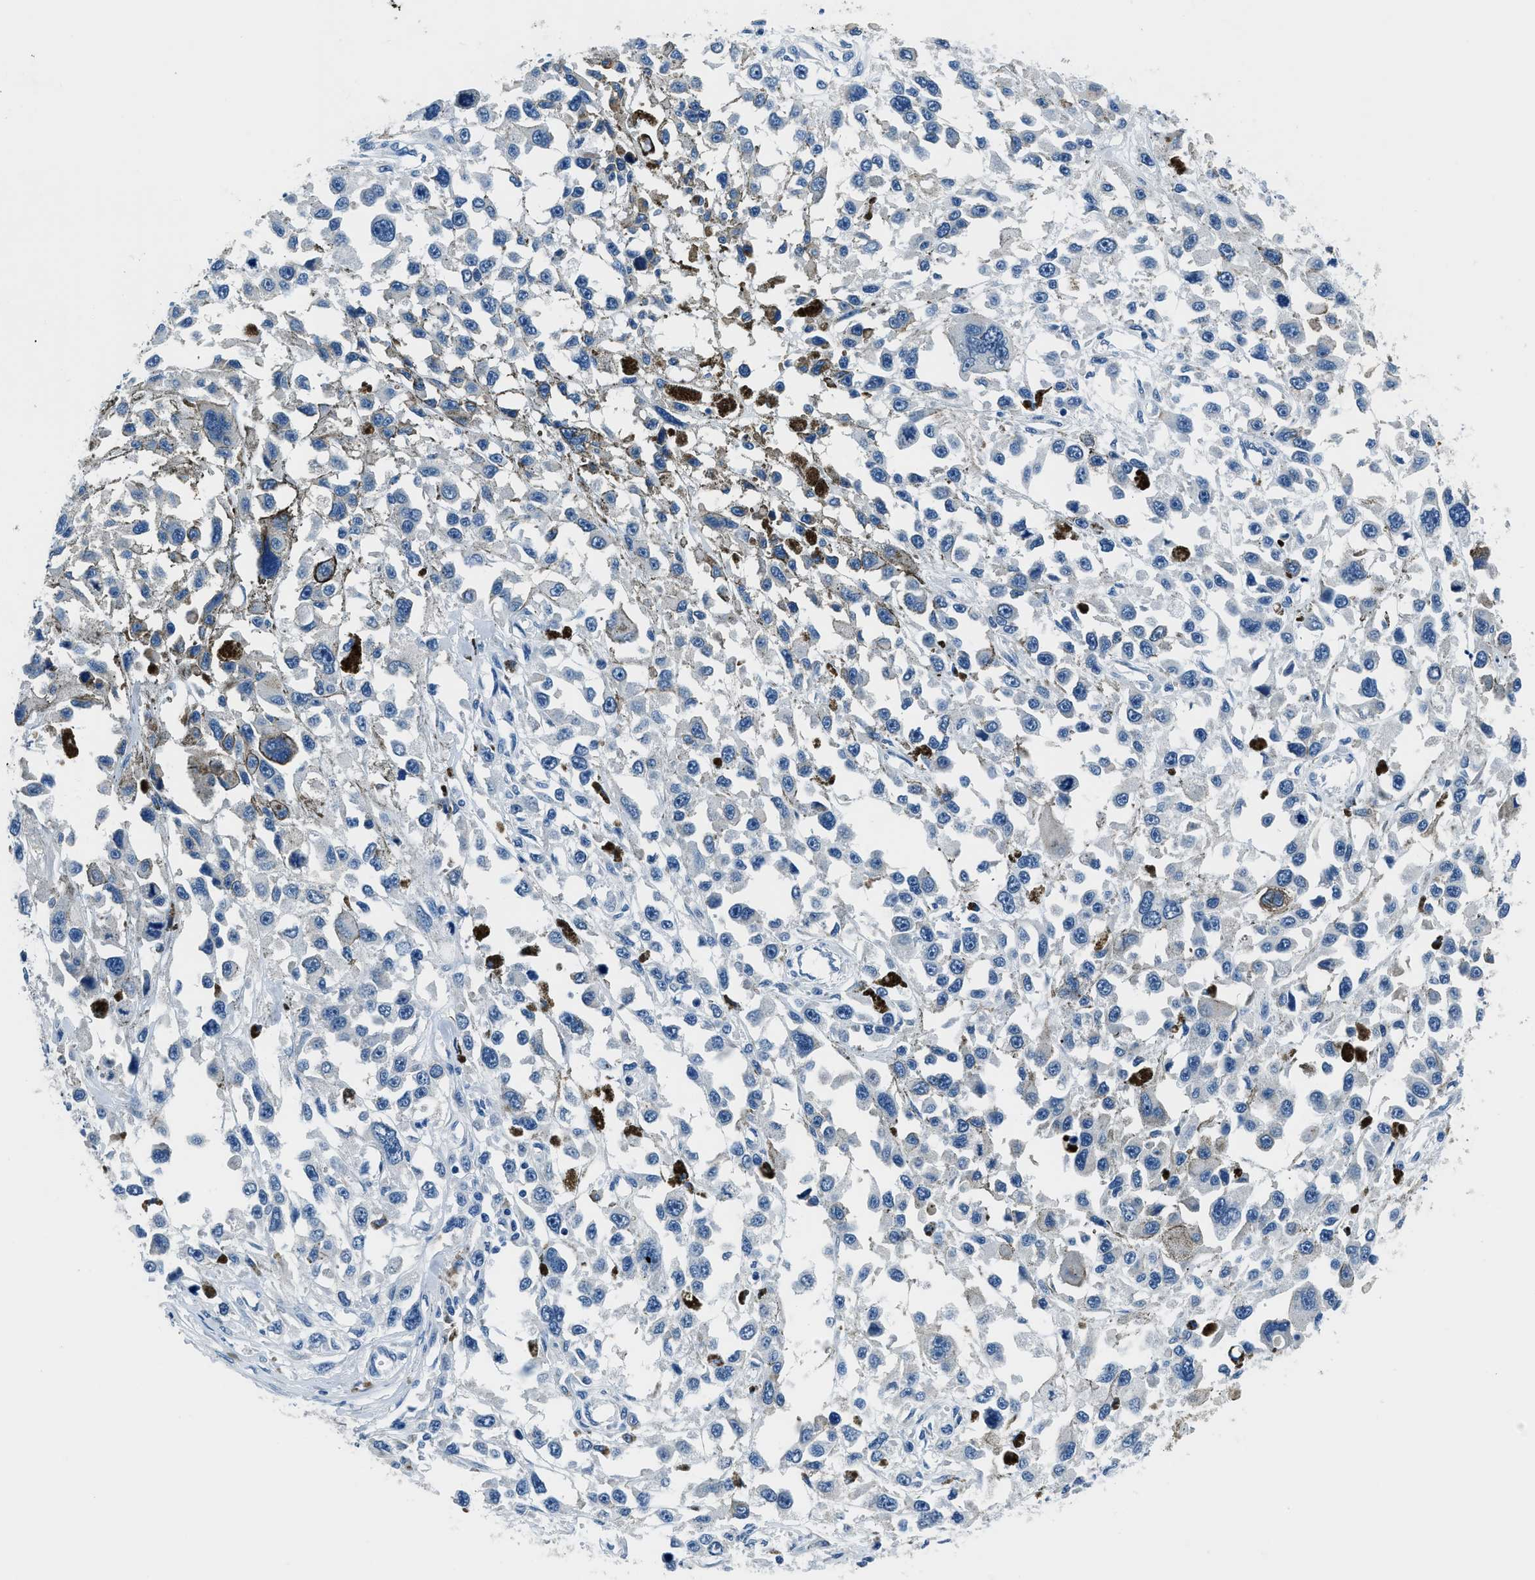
{"staining": {"intensity": "negative", "quantity": "none", "location": "none"}, "tissue": "melanoma", "cell_type": "Tumor cells", "image_type": "cancer", "snomed": [{"axis": "morphology", "description": "Malignant melanoma, Metastatic site"}, {"axis": "topography", "description": "Lymph node"}], "caption": "Immunohistochemistry of malignant melanoma (metastatic site) reveals no positivity in tumor cells.", "gene": "GJA3", "patient": {"sex": "male", "age": 59}}